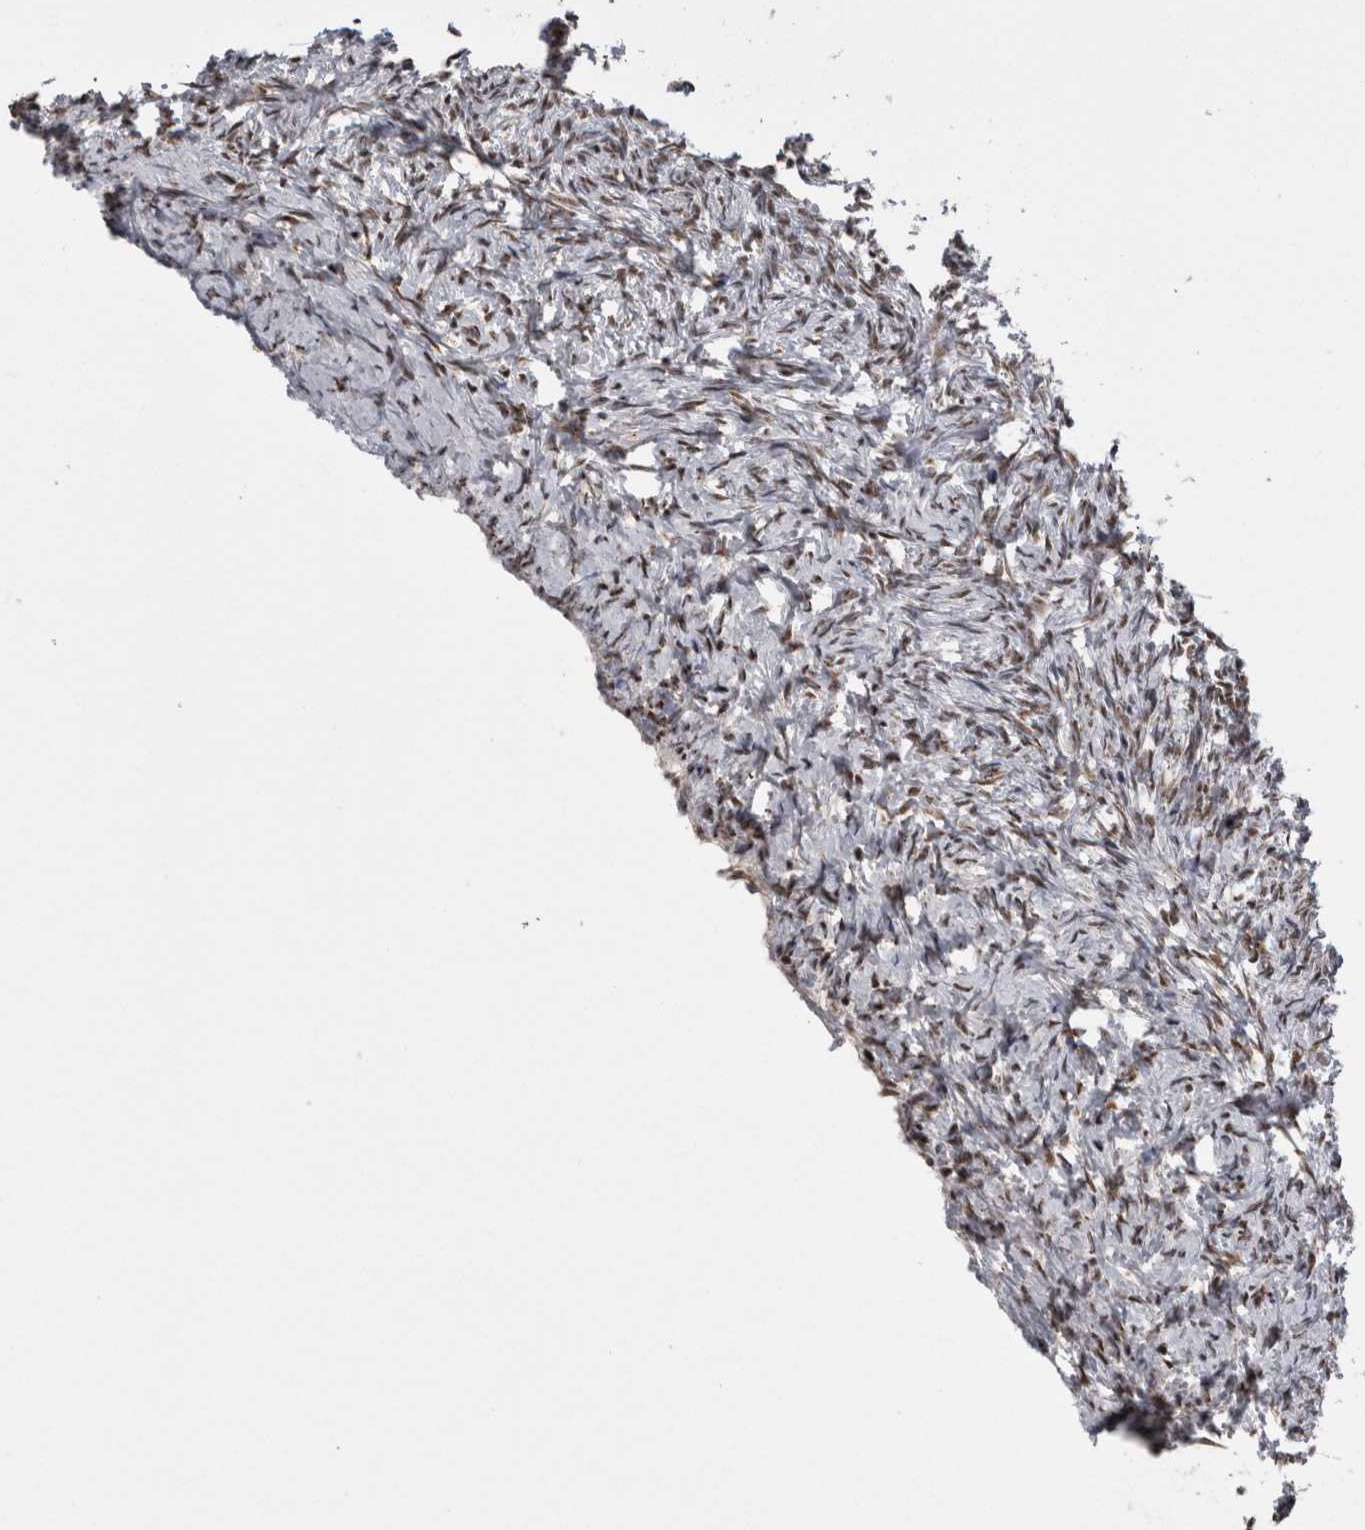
{"staining": {"intensity": "strong", "quantity": ">75%", "location": "cytoplasmic/membranous,nuclear"}, "tissue": "ovary", "cell_type": "Follicle cells", "image_type": "normal", "snomed": [{"axis": "morphology", "description": "Normal tissue, NOS"}, {"axis": "topography", "description": "Ovary"}], "caption": "Protein positivity by IHC displays strong cytoplasmic/membranous,nuclear positivity in about >75% of follicle cells in normal ovary. The staining is performed using DAB (3,3'-diaminobenzidine) brown chromogen to label protein expression. The nuclei are counter-stained blue using hematoxylin.", "gene": "CDK11A", "patient": {"sex": "female", "age": 41}}